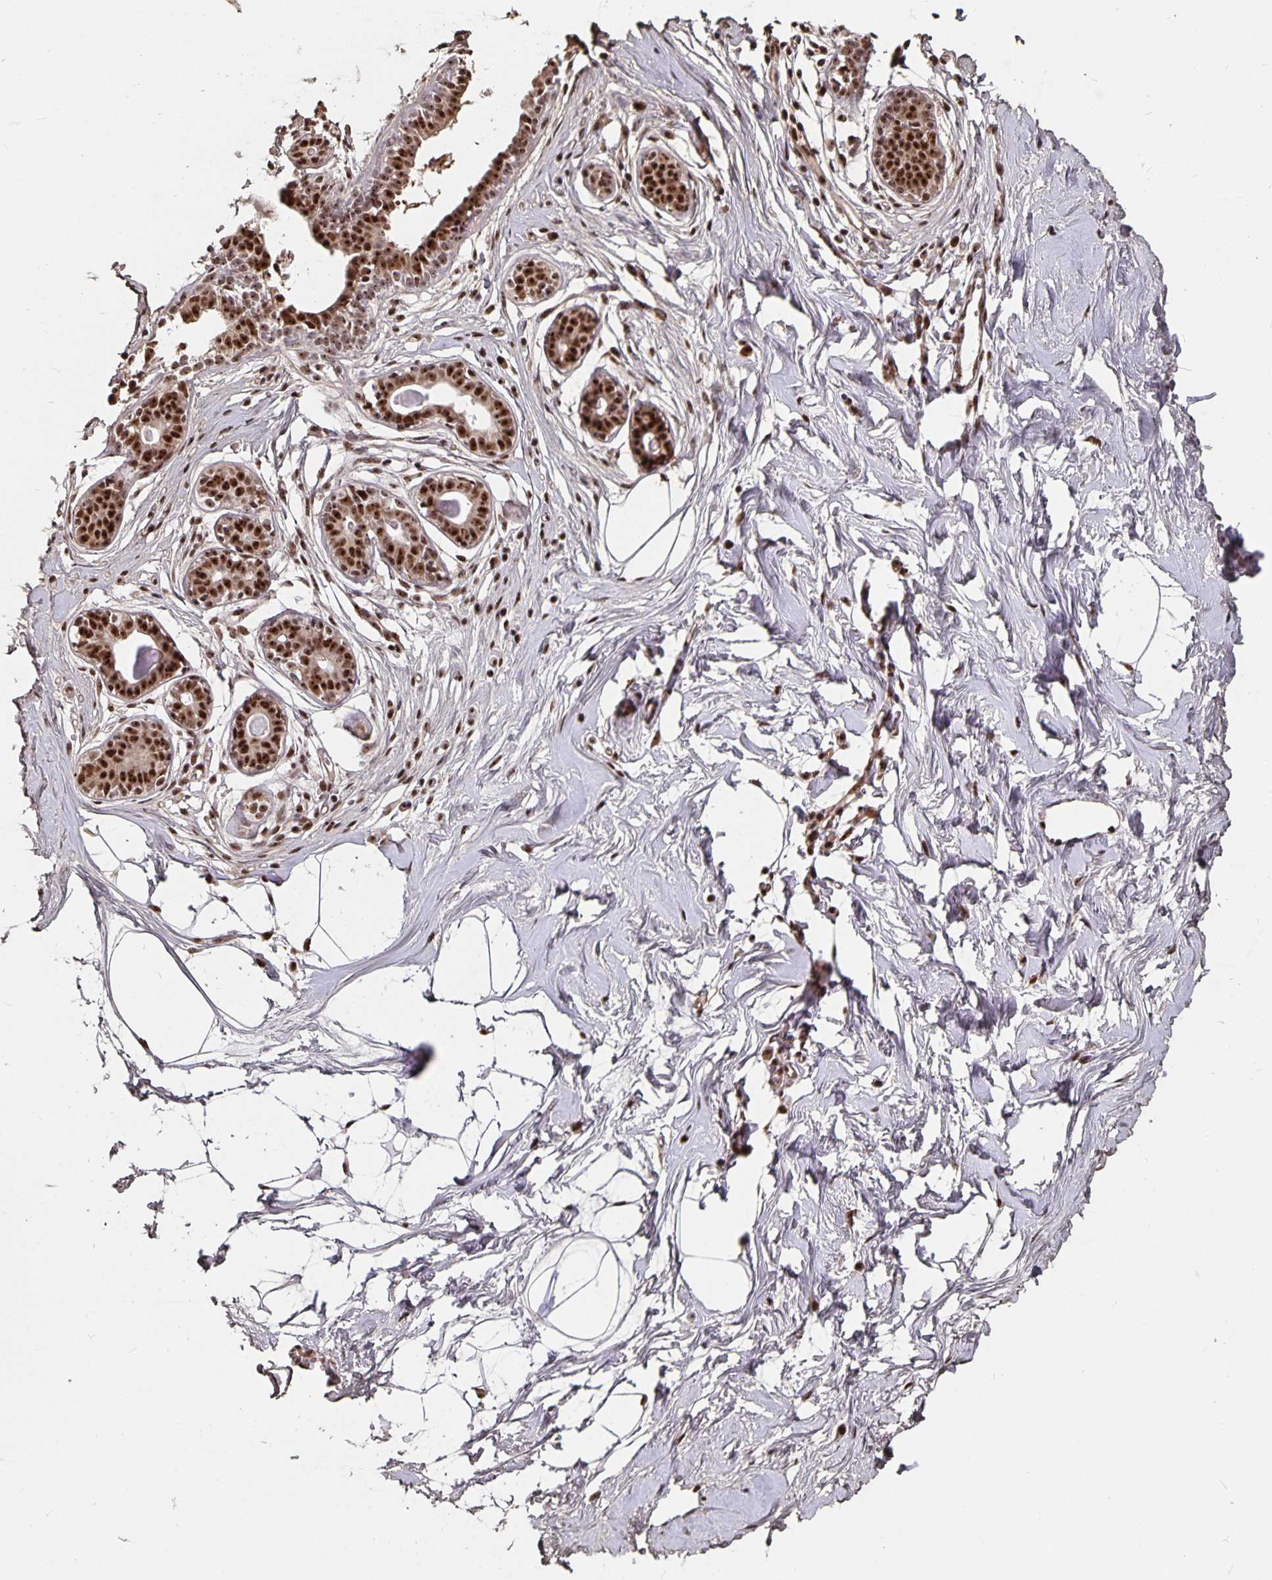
{"staining": {"intensity": "moderate", "quantity": ">75%", "location": "nuclear"}, "tissue": "breast", "cell_type": "Adipocytes", "image_type": "normal", "snomed": [{"axis": "morphology", "description": "Normal tissue, NOS"}, {"axis": "topography", "description": "Breast"}], "caption": "This image demonstrates immunohistochemistry (IHC) staining of normal breast, with medium moderate nuclear positivity in about >75% of adipocytes.", "gene": "LAS1L", "patient": {"sex": "female", "age": 45}}